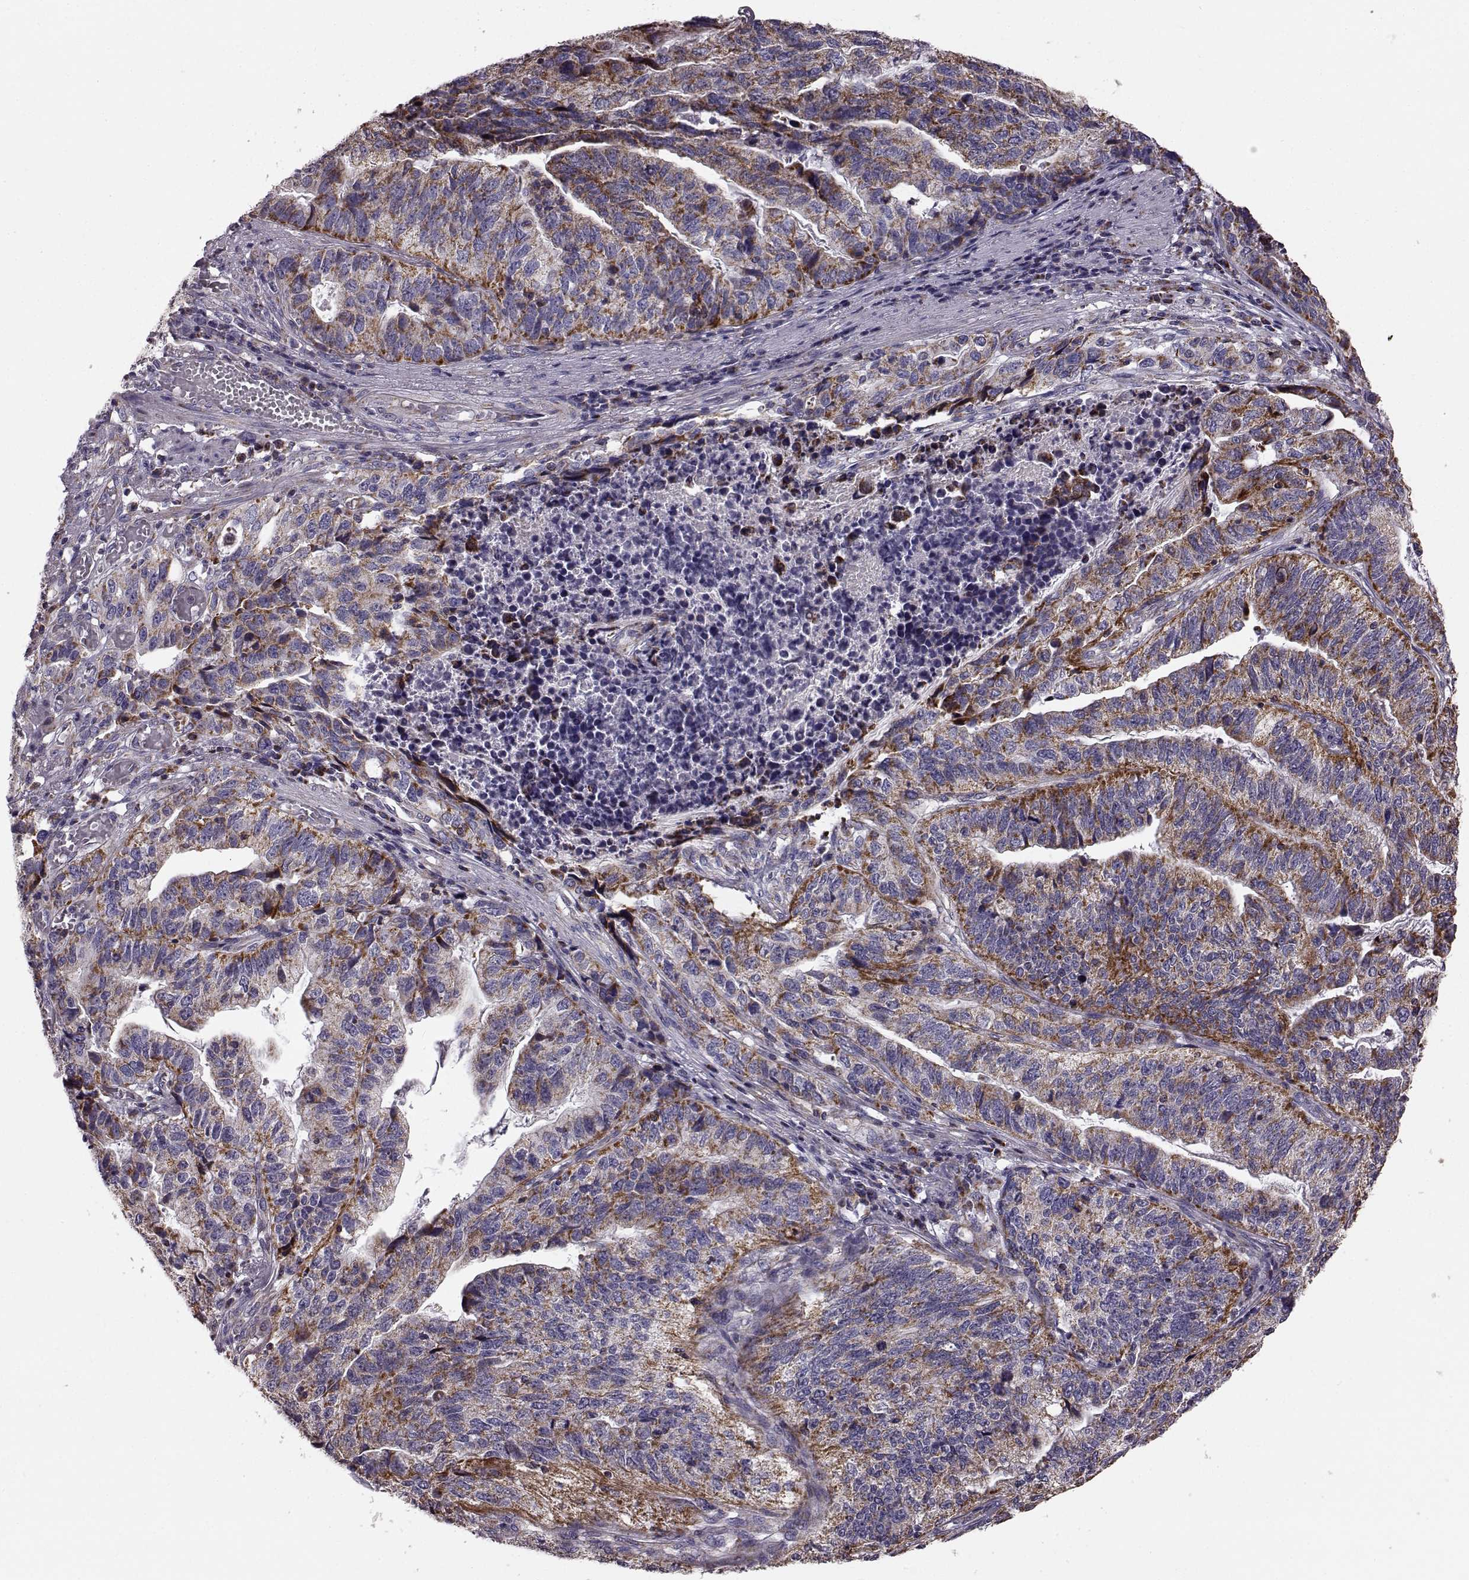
{"staining": {"intensity": "strong", "quantity": ">75%", "location": "cytoplasmic/membranous"}, "tissue": "stomach cancer", "cell_type": "Tumor cells", "image_type": "cancer", "snomed": [{"axis": "morphology", "description": "Adenocarcinoma, NOS"}, {"axis": "topography", "description": "Stomach, upper"}], "caption": "Immunohistochemistry image of stomach adenocarcinoma stained for a protein (brown), which exhibits high levels of strong cytoplasmic/membranous positivity in approximately >75% of tumor cells.", "gene": "FAM8A1", "patient": {"sex": "female", "age": 67}}